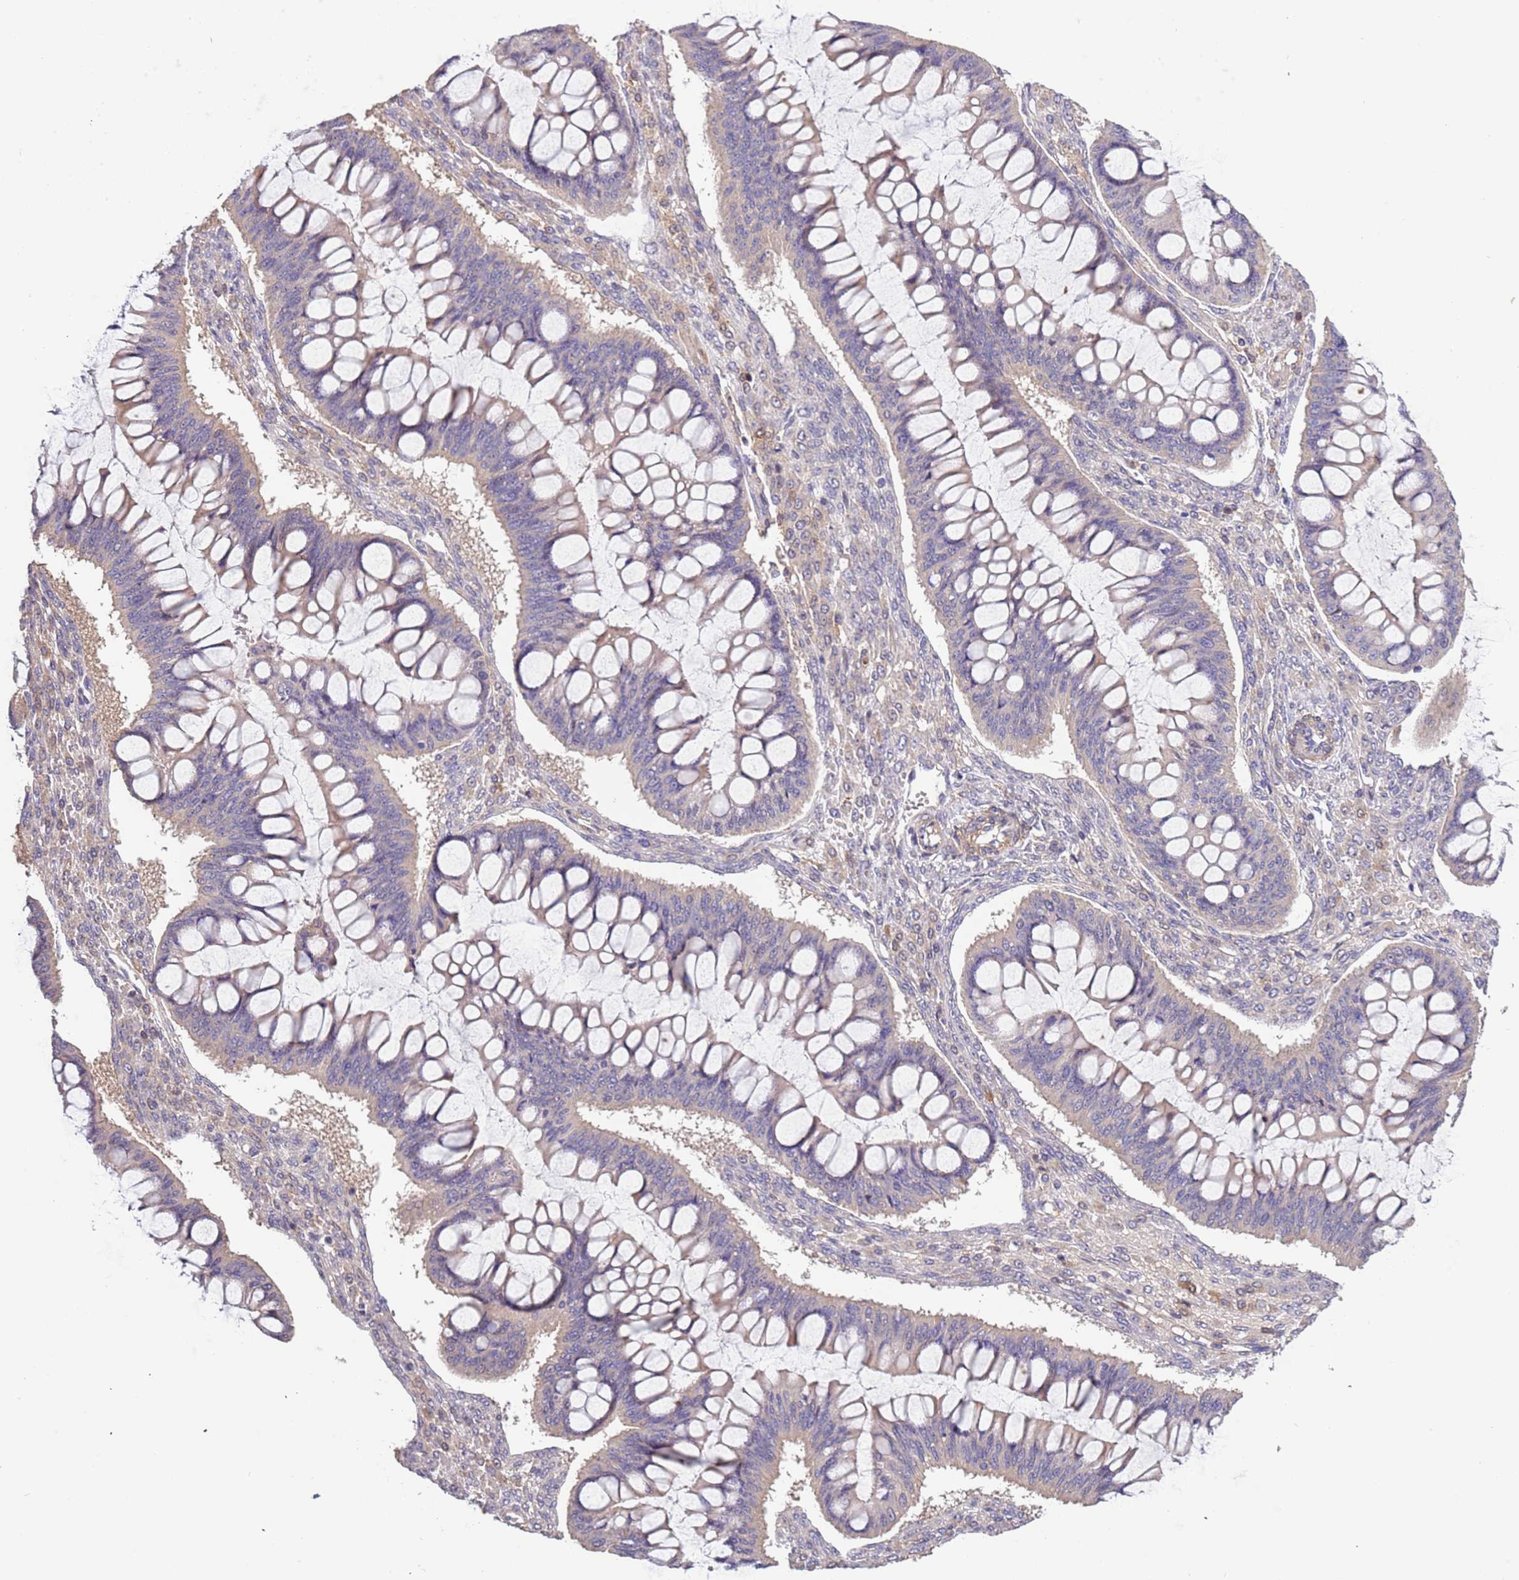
{"staining": {"intensity": "weak", "quantity": "<25%", "location": "cytoplasmic/membranous"}, "tissue": "ovarian cancer", "cell_type": "Tumor cells", "image_type": "cancer", "snomed": [{"axis": "morphology", "description": "Cystadenocarcinoma, mucinous, NOS"}, {"axis": "topography", "description": "Ovary"}], "caption": "A high-resolution micrograph shows immunohistochemistry (IHC) staining of mucinous cystadenocarcinoma (ovarian), which shows no significant expression in tumor cells. The staining is performed using DAB (3,3'-diaminobenzidine) brown chromogen with nuclei counter-stained in using hematoxylin.", "gene": "LAMB4", "patient": {"sex": "female", "age": 73}}